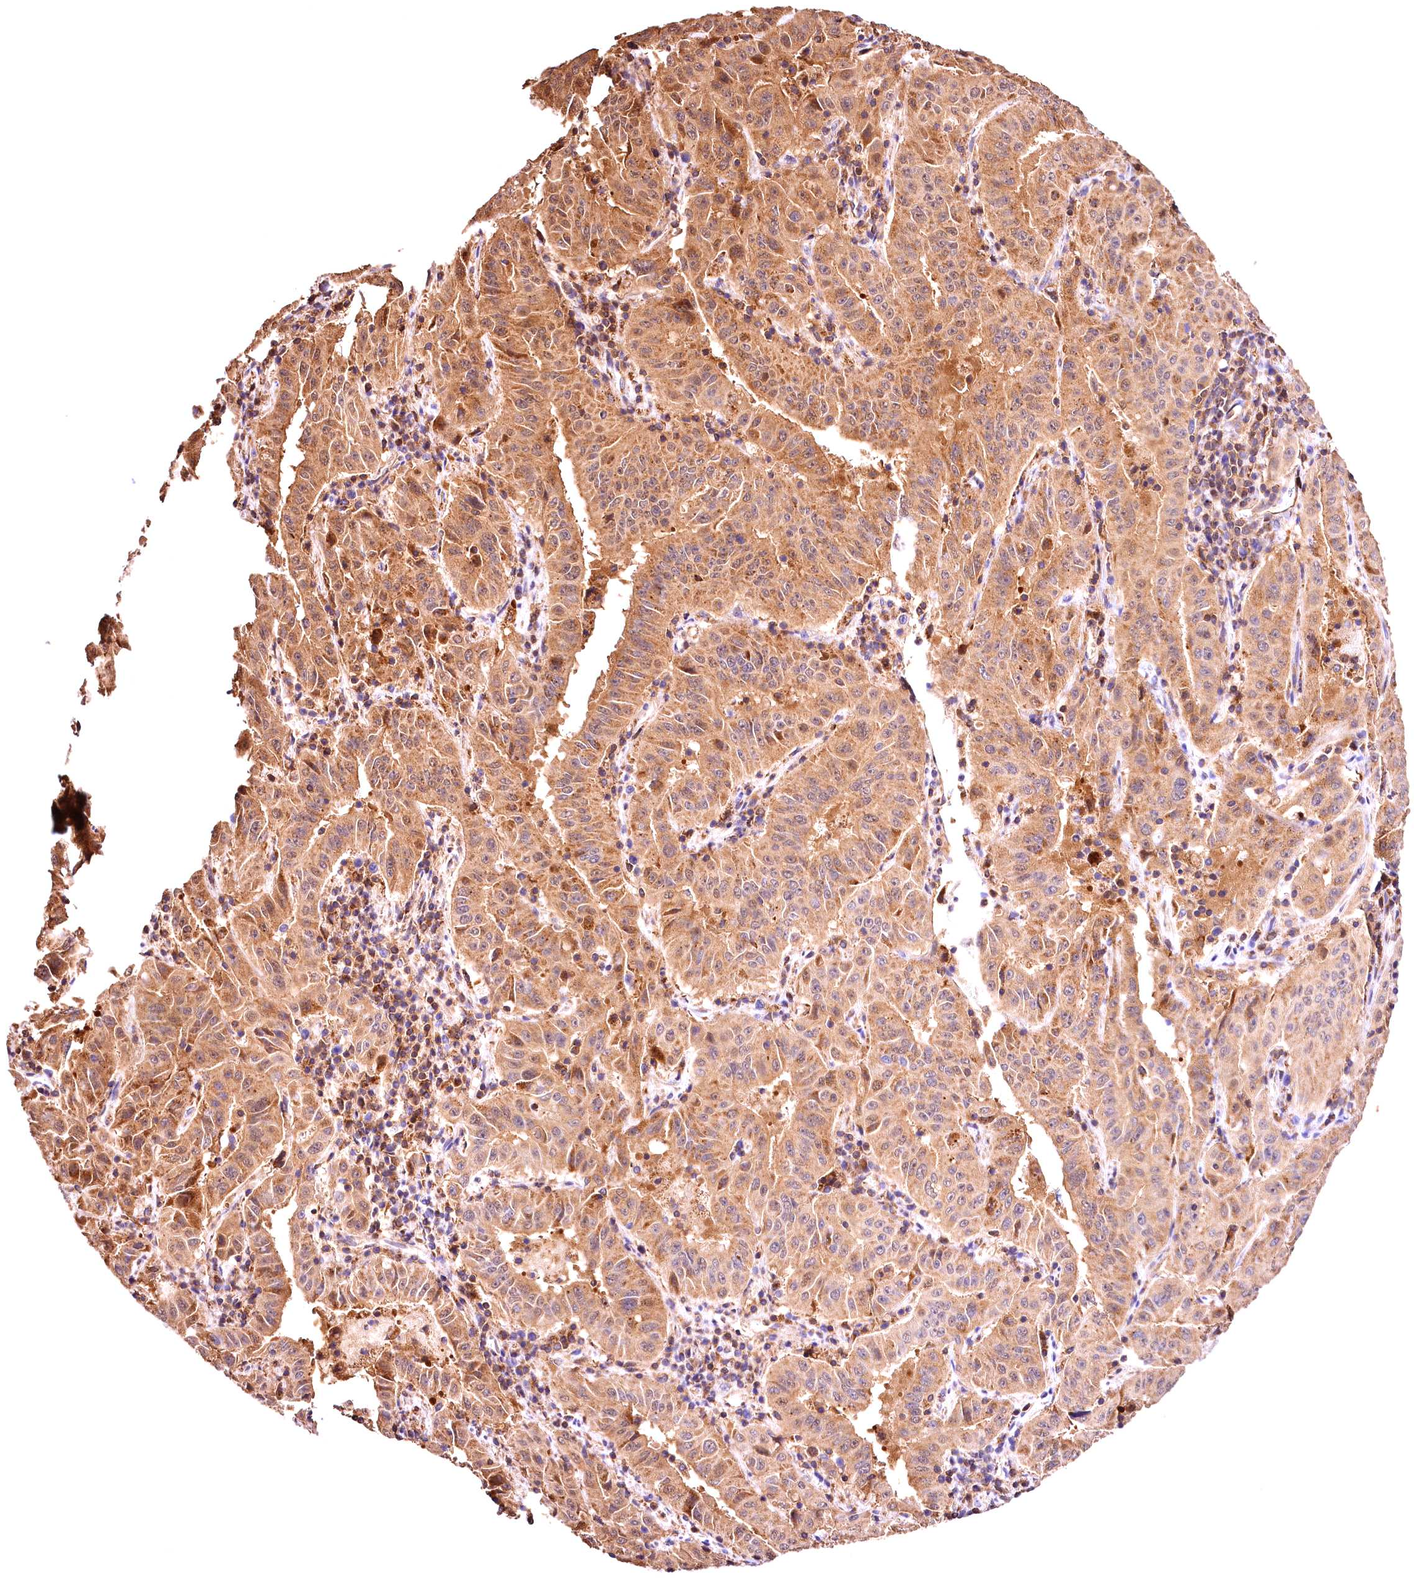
{"staining": {"intensity": "moderate", "quantity": ">75%", "location": "cytoplasmic/membranous"}, "tissue": "pancreatic cancer", "cell_type": "Tumor cells", "image_type": "cancer", "snomed": [{"axis": "morphology", "description": "Adenocarcinoma, NOS"}, {"axis": "topography", "description": "Pancreas"}], "caption": "IHC of human adenocarcinoma (pancreatic) displays medium levels of moderate cytoplasmic/membranous staining in about >75% of tumor cells.", "gene": "KPTN", "patient": {"sex": "male", "age": 63}}